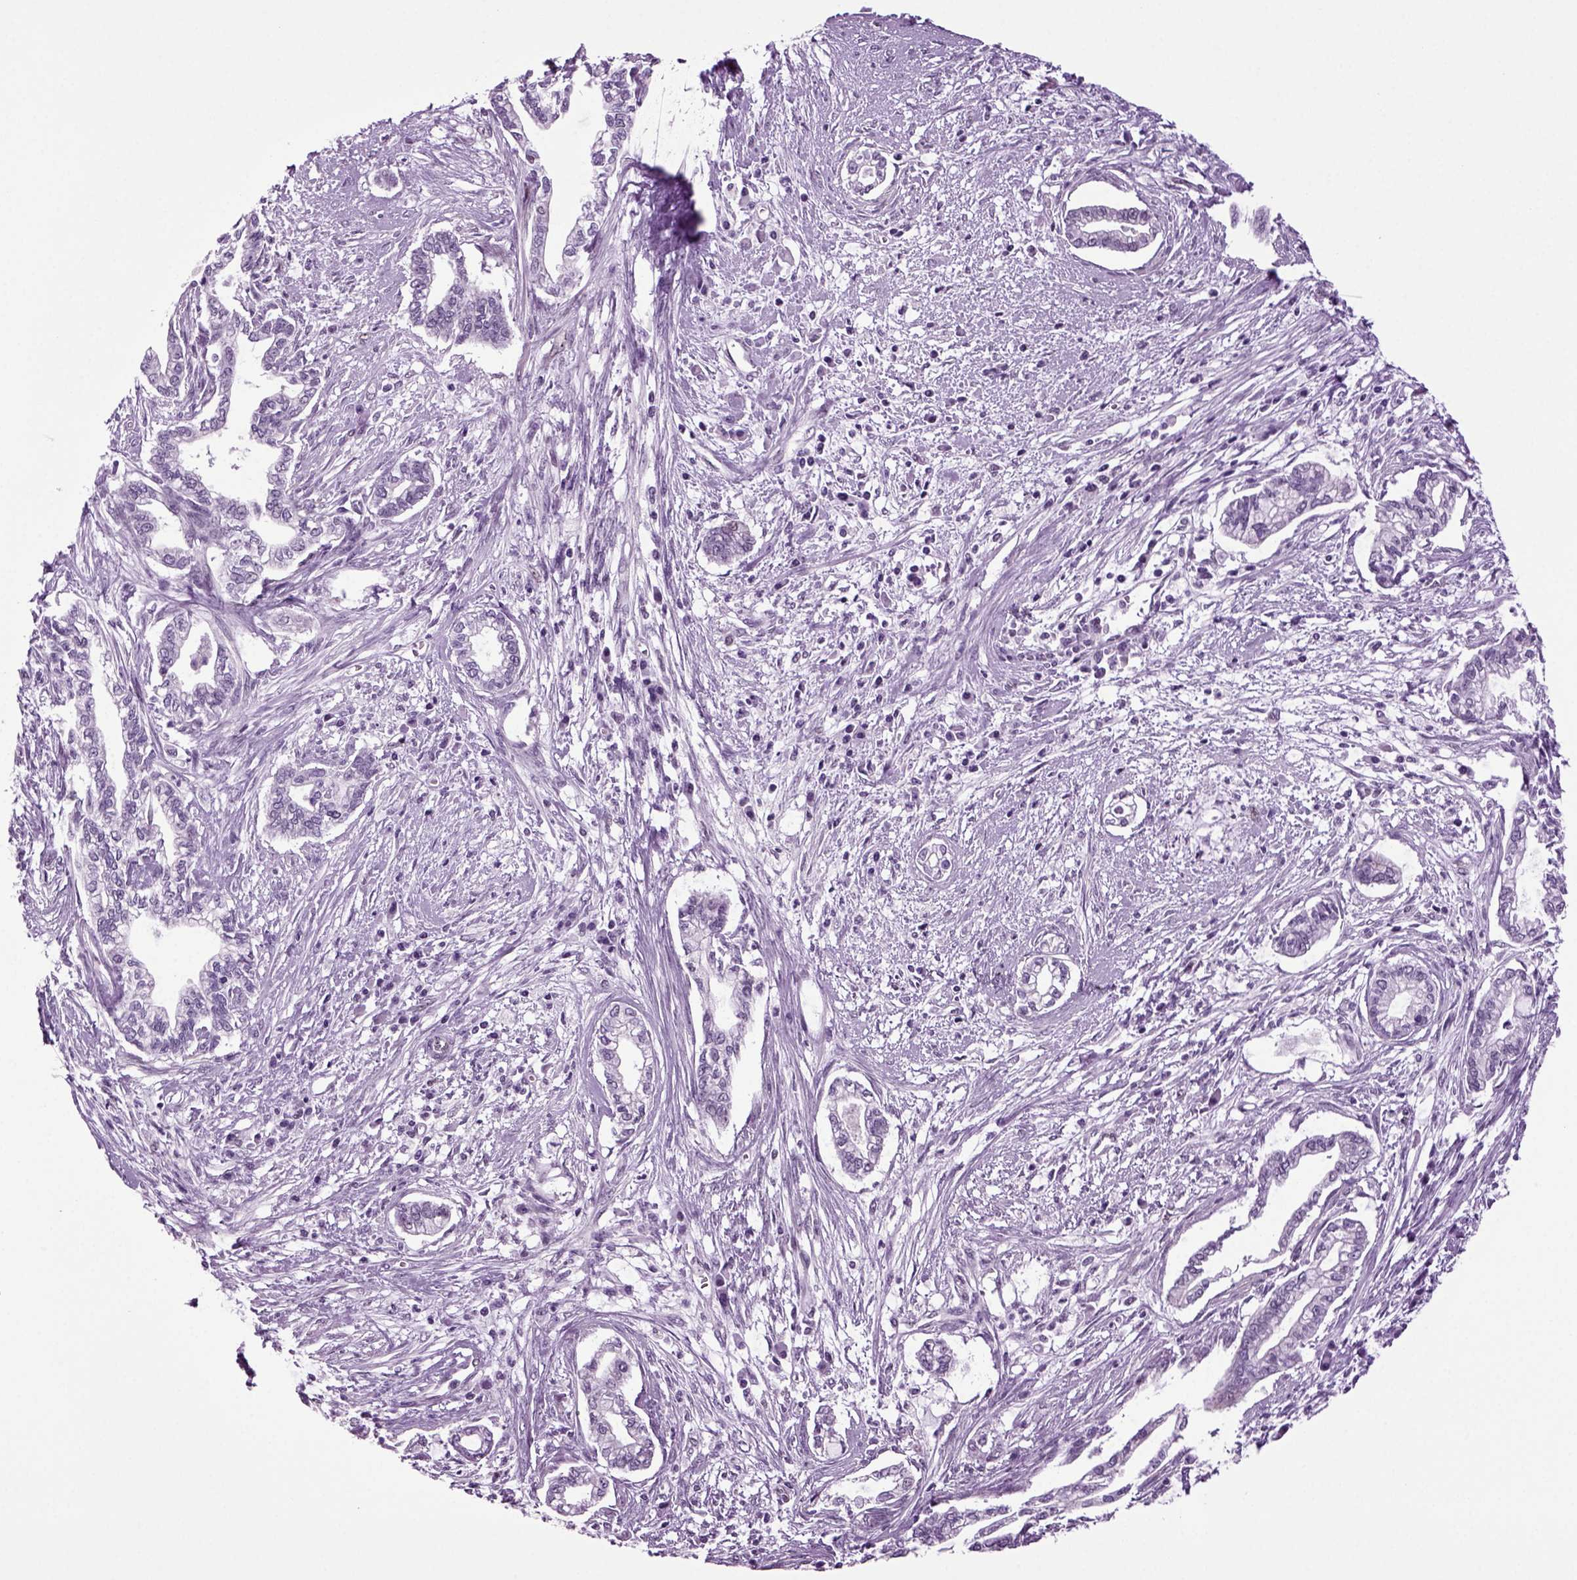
{"staining": {"intensity": "negative", "quantity": "none", "location": "none"}, "tissue": "cervical cancer", "cell_type": "Tumor cells", "image_type": "cancer", "snomed": [{"axis": "morphology", "description": "Adenocarcinoma, NOS"}, {"axis": "topography", "description": "Cervix"}], "caption": "This is a histopathology image of immunohistochemistry (IHC) staining of cervical cancer (adenocarcinoma), which shows no staining in tumor cells.", "gene": "RFX3", "patient": {"sex": "female", "age": 62}}